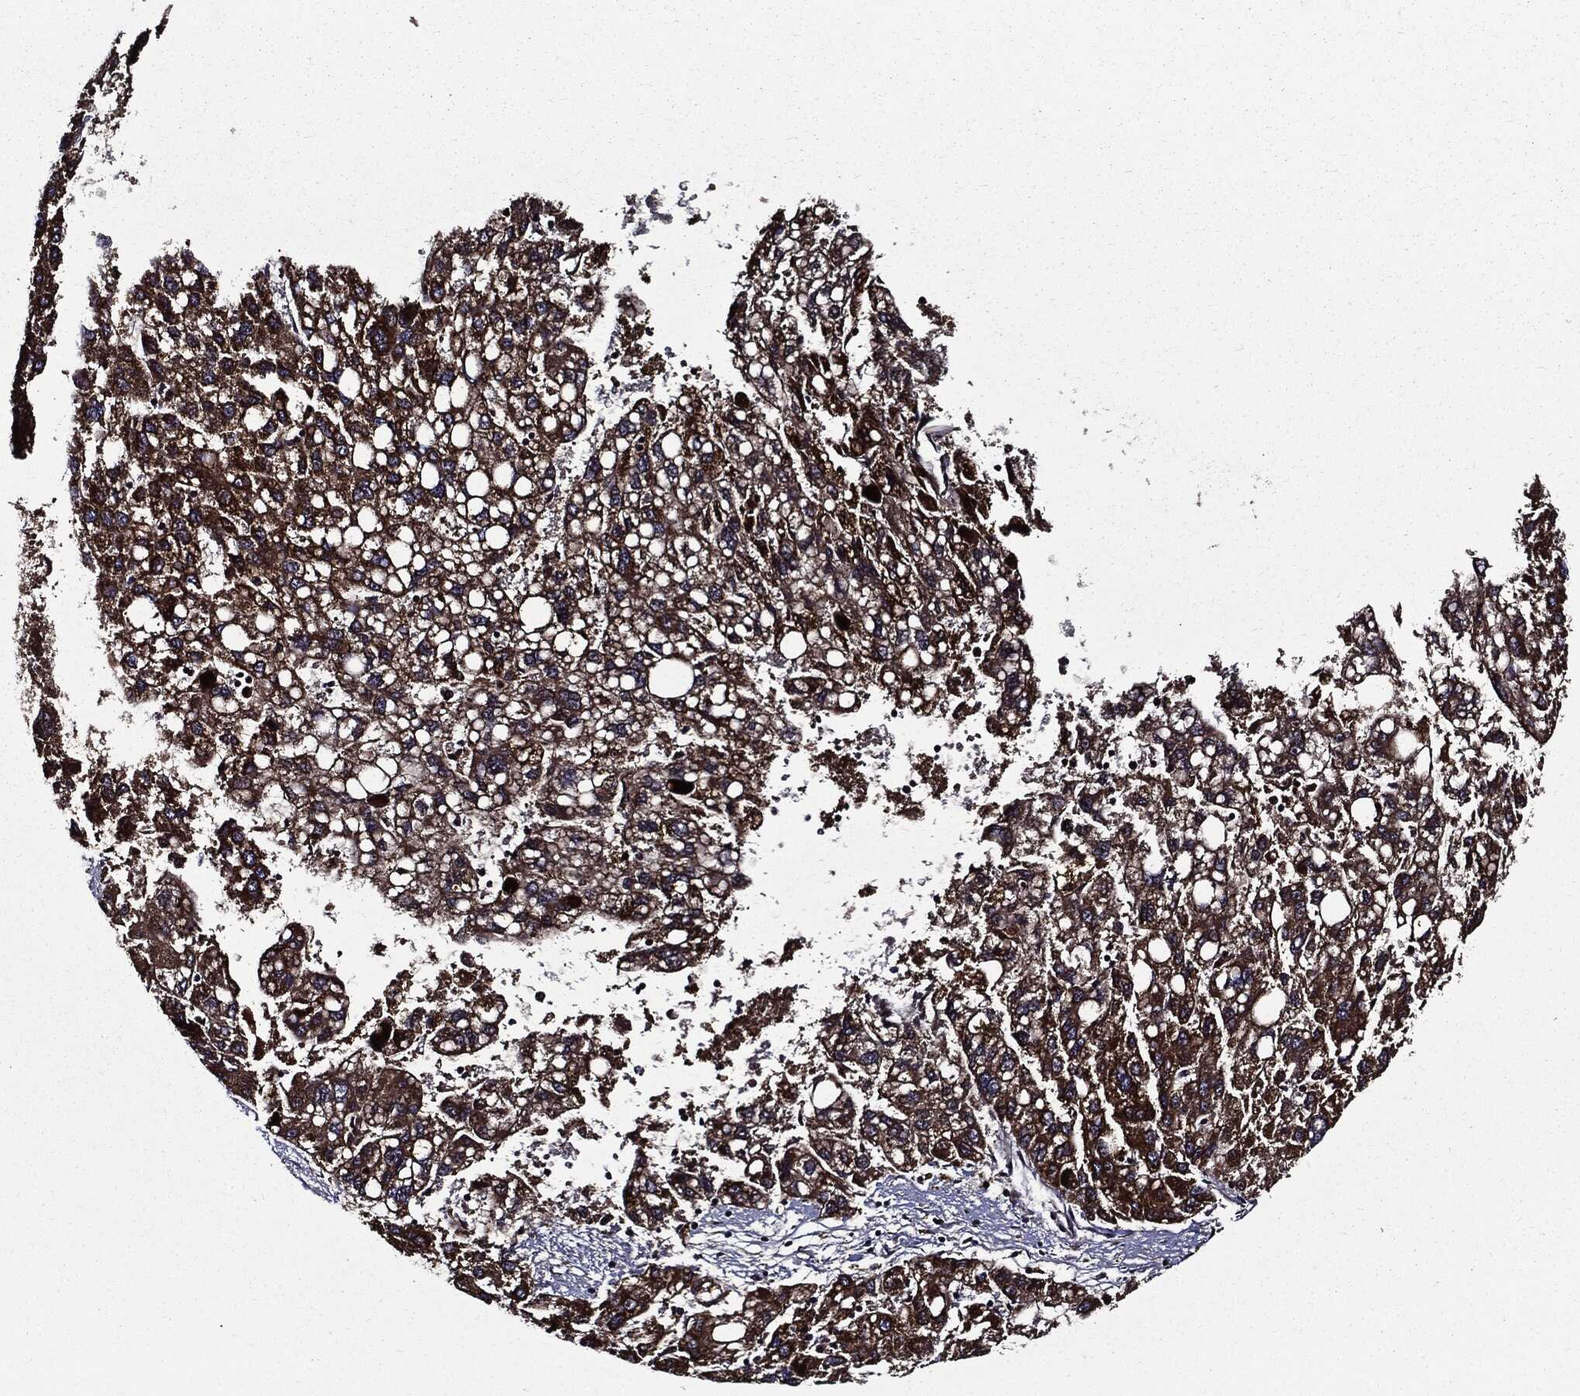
{"staining": {"intensity": "strong", "quantity": ">75%", "location": "cytoplasmic/membranous"}, "tissue": "liver cancer", "cell_type": "Tumor cells", "image_type": "cancer", "snomed": [{"axis": "morphology", "description": "Carcinoma, Hepatocellular, NOS"}, {"axis": "topography", "description": "Liver"}], "caption": "Protein positivity by IHC demonstrates strong cytoplasmic/membranous staining in about >75% of tumor cells in liver cancer.", "gene": "HTT", "patient": {"sex": "female", "age": 82}}